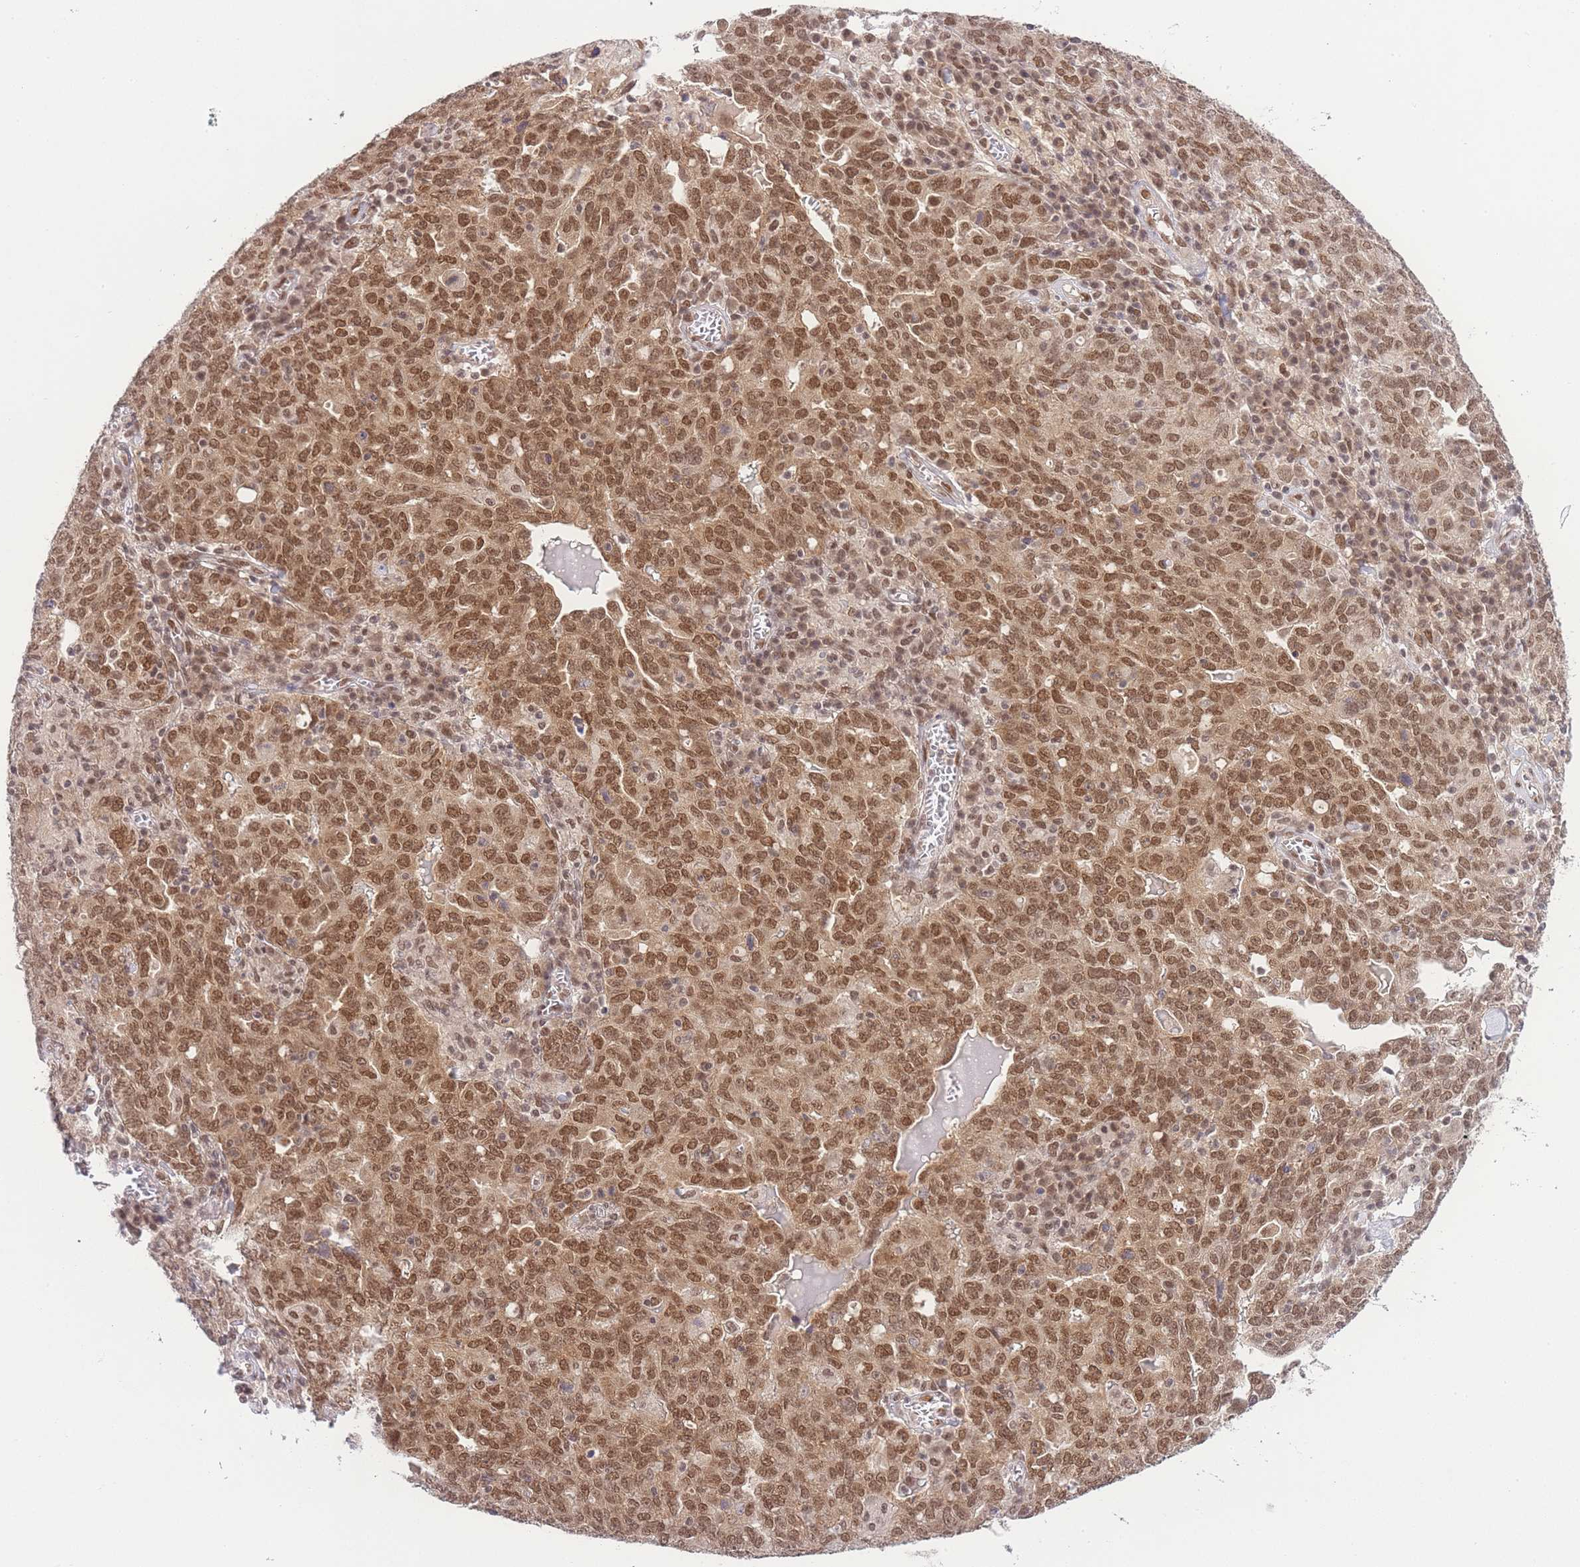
{"staining": {"intensity": "moderate", "quantity": ">75%", "location": "nuclear"}, "tissue": "ovarian cancer", "cell_type": "Tumor cells", "image_type": "cancer", "snomed": [{"axis": "morphology", "description": "Carcinoma, endometroid"}, {"axis": "topography", "description": "Ovary"}], "caption": "A histopathology image of ovarian cancer (endometroid carcinoma) stained for a protein shows moderate nuclear brown staining in tumor cells.", "gene": "TMED3", "patient": {"sex": "female", "age": 62}}